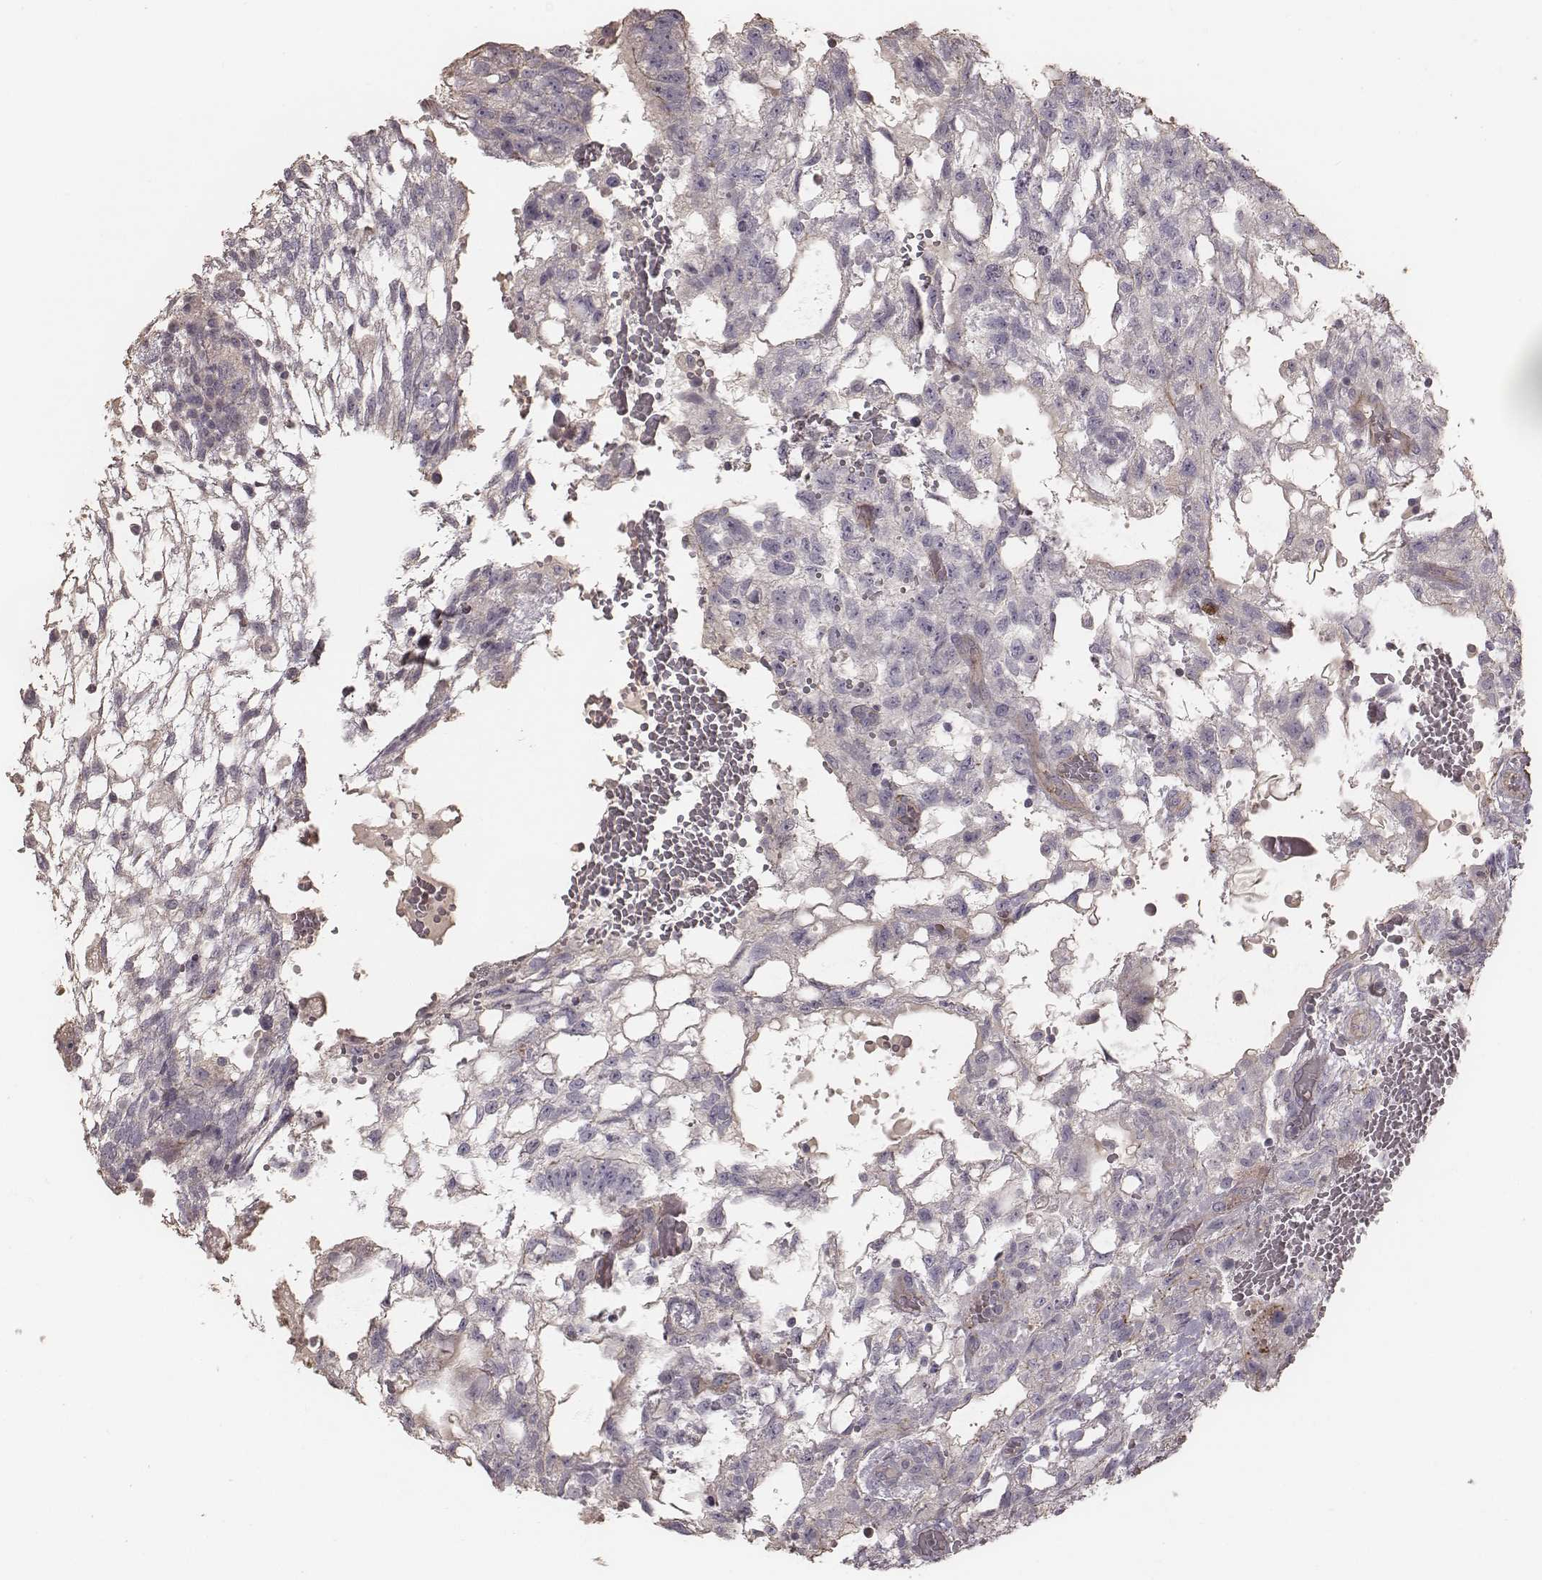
{"staining": {"intensity": "negative", "quantity": "none", "location": "none"}, "tissue": "testis cancer", "cell_type": "Tumor cells", "image_type": "cancer", "snomed": [{"axis": "morphology", "description": "Carcinoma, Embryonal, NOS"}, {"axis": "topography", "description": "Testis"}], "caption": "An image of testis cancer (embryonal carcinoma) stained for a protein displays no brown staining in tumor cells.", "gene": "OTOGL", "patient": {"sex": "male", "age": 32}}